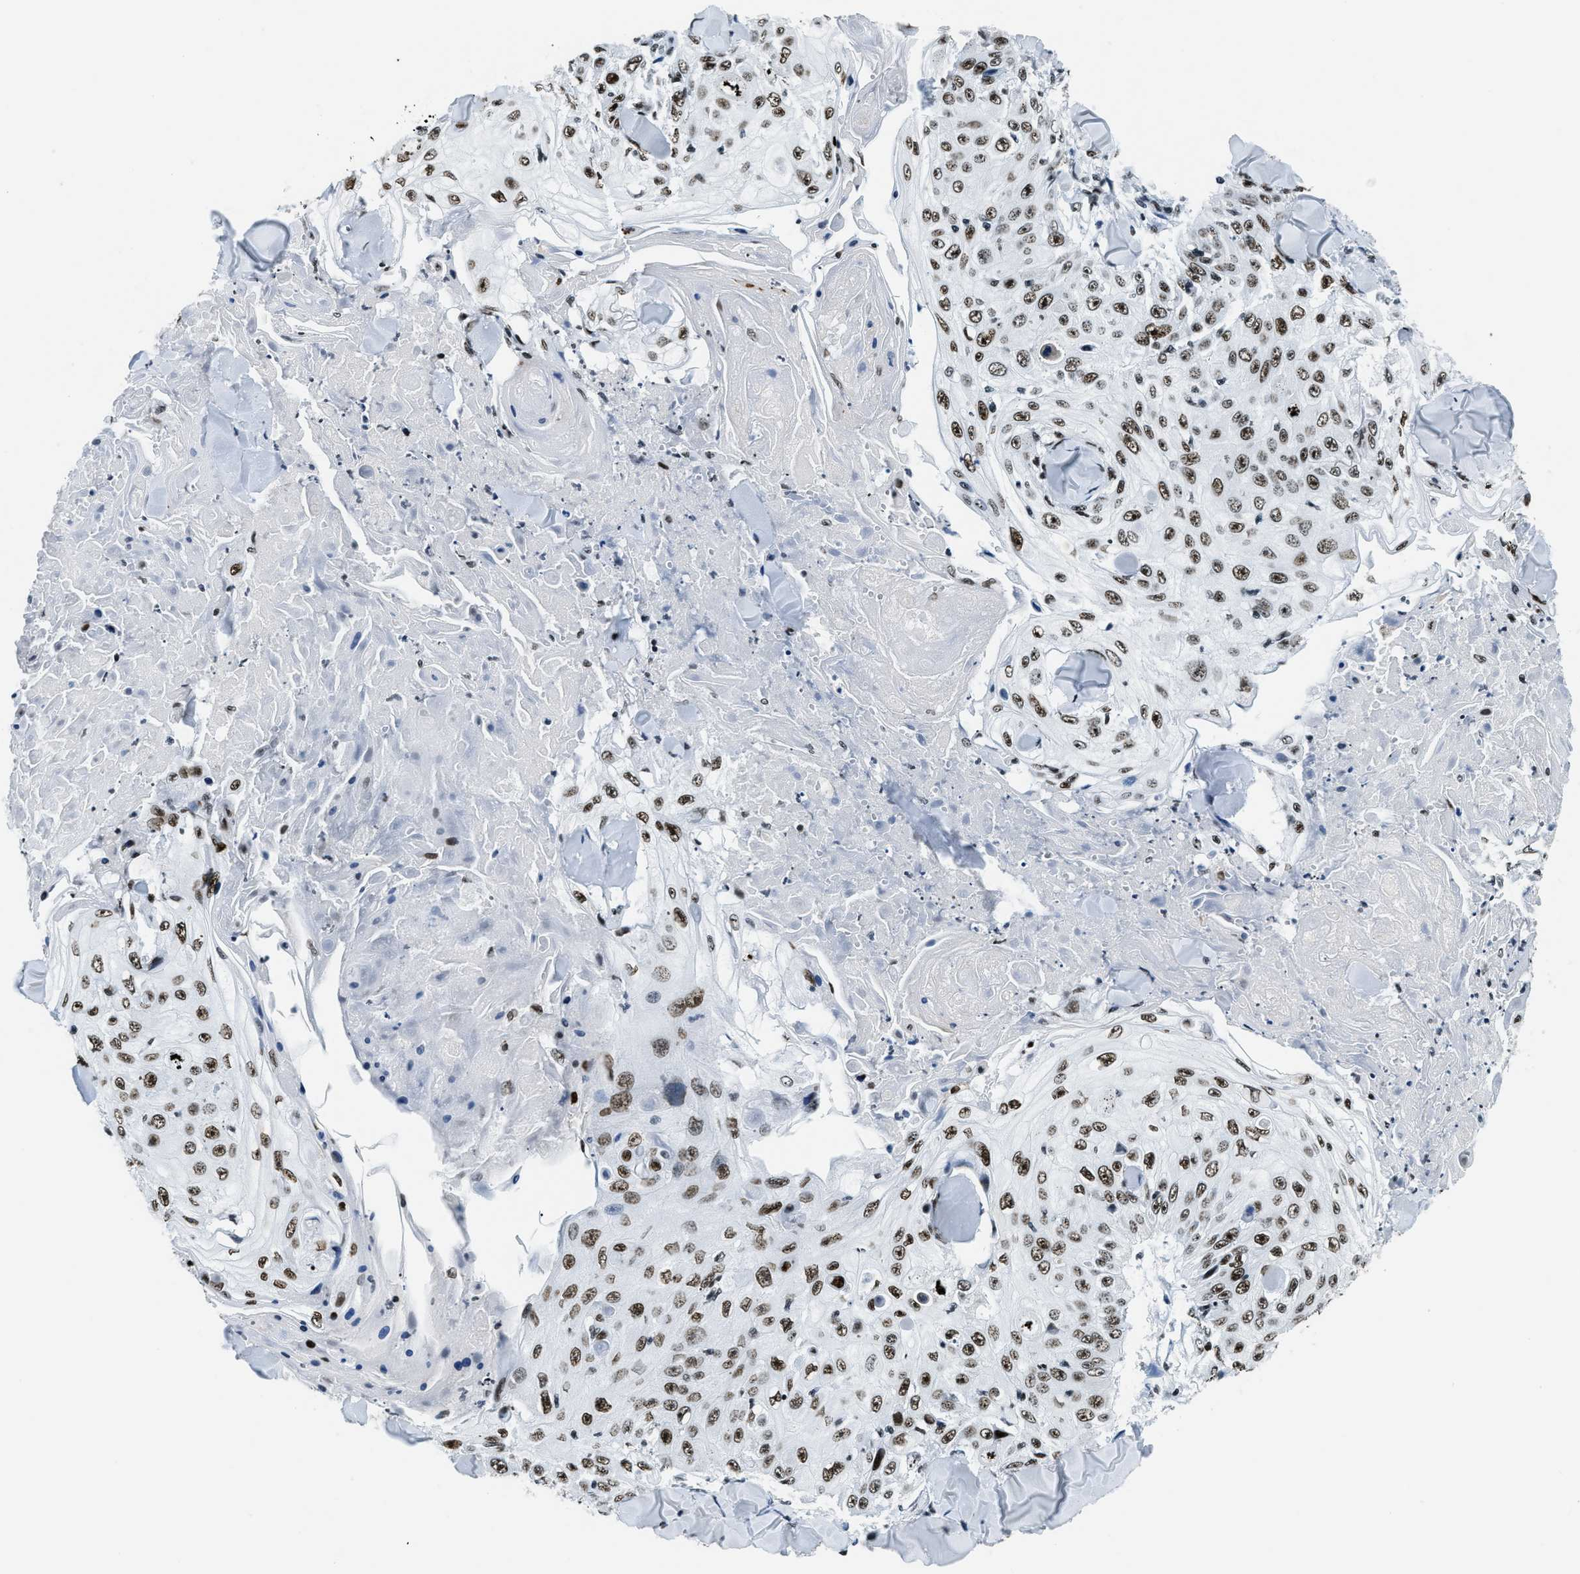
{"staining": {"intensity": "moderate", "quantity": ">75%", "location": "nuclear"}, "tissue": "skin cancer", "cell_type": "Tumor cells", "image_type": "cancer", "snomed": [{"axis": "morphology", "description": "Squamous cell carcinoma, NOS"}, {"axis": "topography", "description": "Skin"}], "caption": "A high-resolution photomicrograph shows IHC staining of skin cancer, which shows moderate nuclear positivity in approximately >75% of tumor cells. Ihc stains the protein of interest in brown and the nuclei are stained blue.", "gene": "TOP1", "patient": {"sex": "male", "age": 86}}